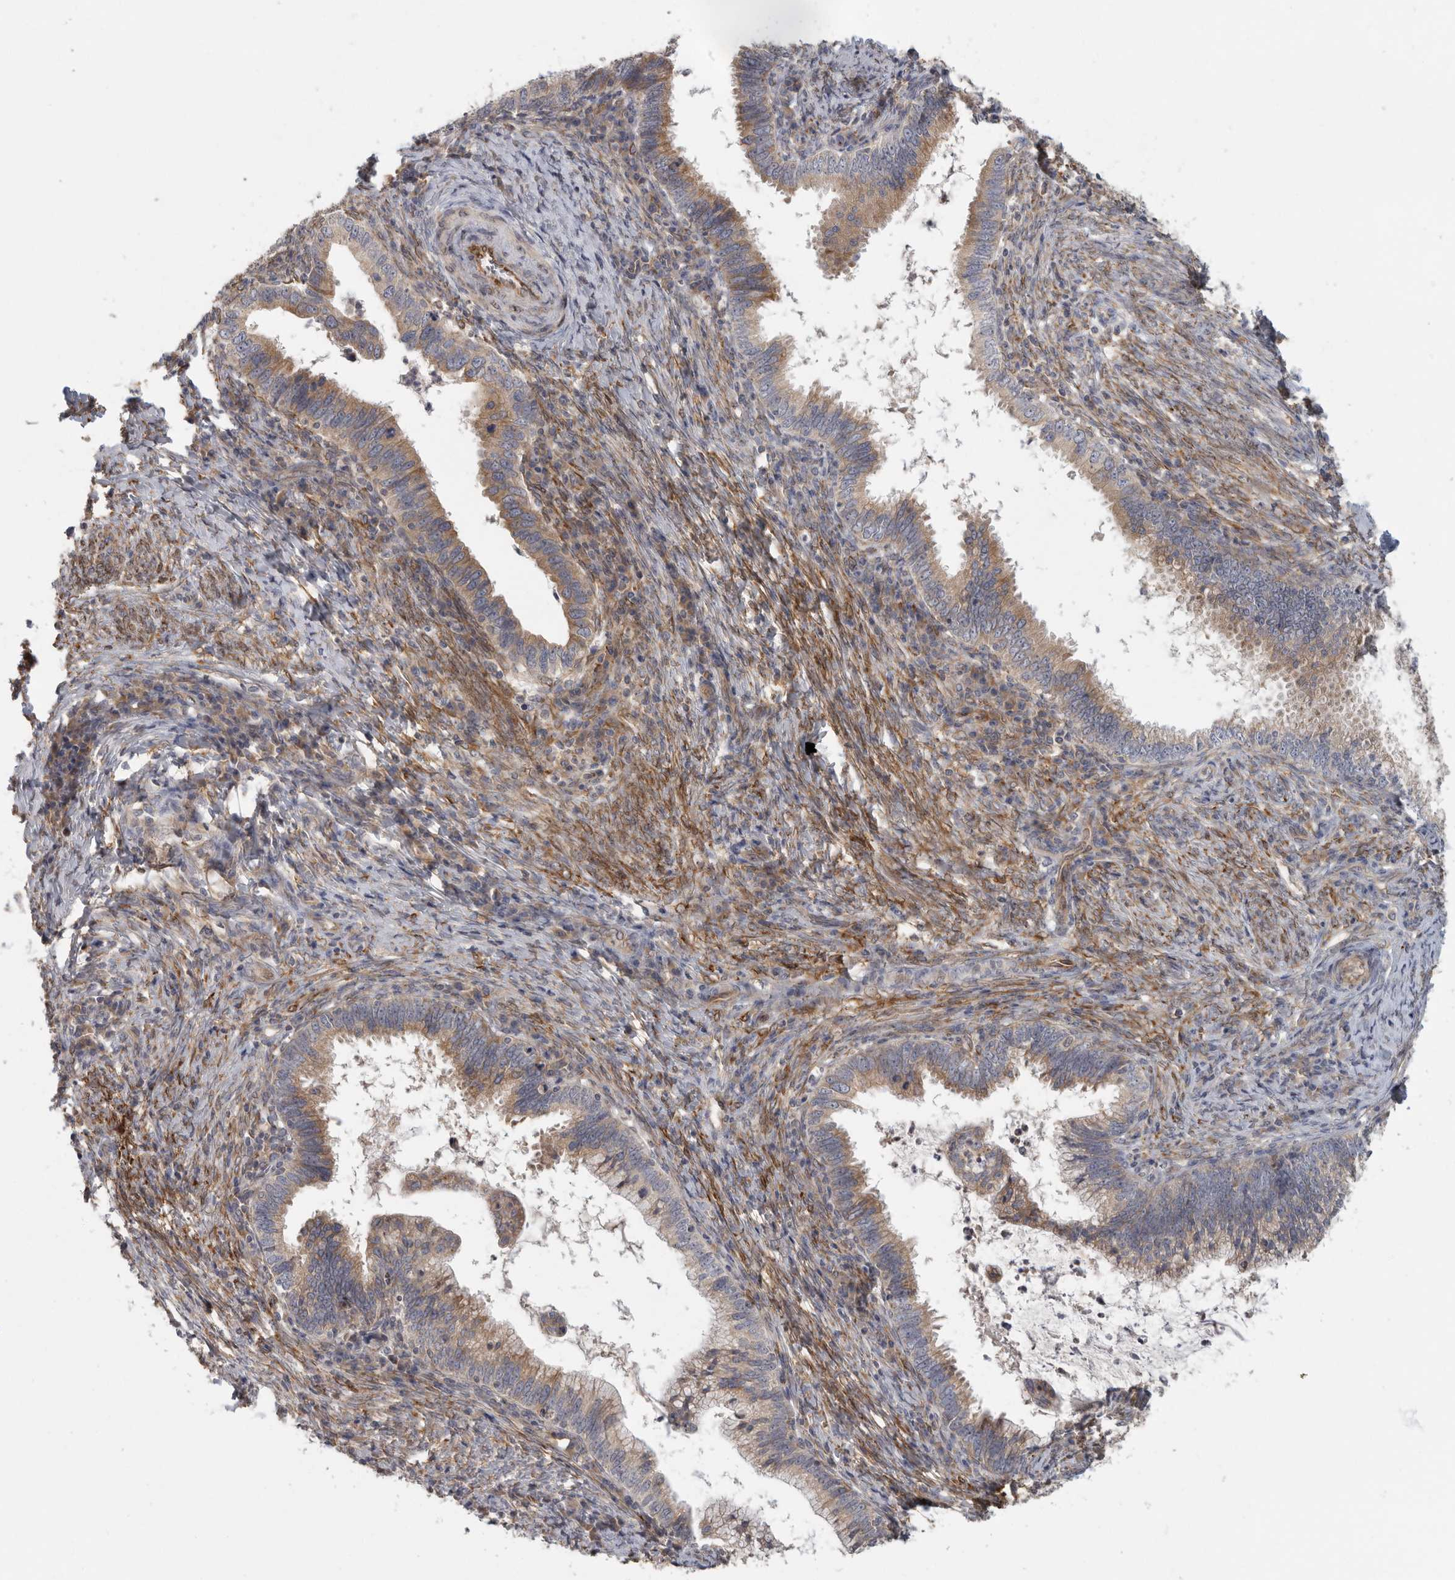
{"staining": {"intensity": "moderate", "quantity": "25%-75%", "location": "cytoplasmic/membranous"}, "tissue": "cervical cancer", "cell_type": "Tumor cells", "image_type": "cancer", "snomed": [{"axis": "morphology", "description": "Adenocarcinoma, NOS"}, {"axis": "topography", "description": "Cervix"}], "caption": "Immunohistochemistry (IHC) staining of adenocarcinoma (cervical), which displays medium levels of moderate cytoplasmic/membranous positivity in about 25%-75% of tumor cells indicating moderate cytoplasmic/membranous protein positivity. The staining was performed using DAB (3,3'-diaminobenzidine) (brown) for protein detection and nuclei were counterstained in hematoxylin (blue).", "gene": "BCAP29", "patient": {"sex": "female", "age": 36}}